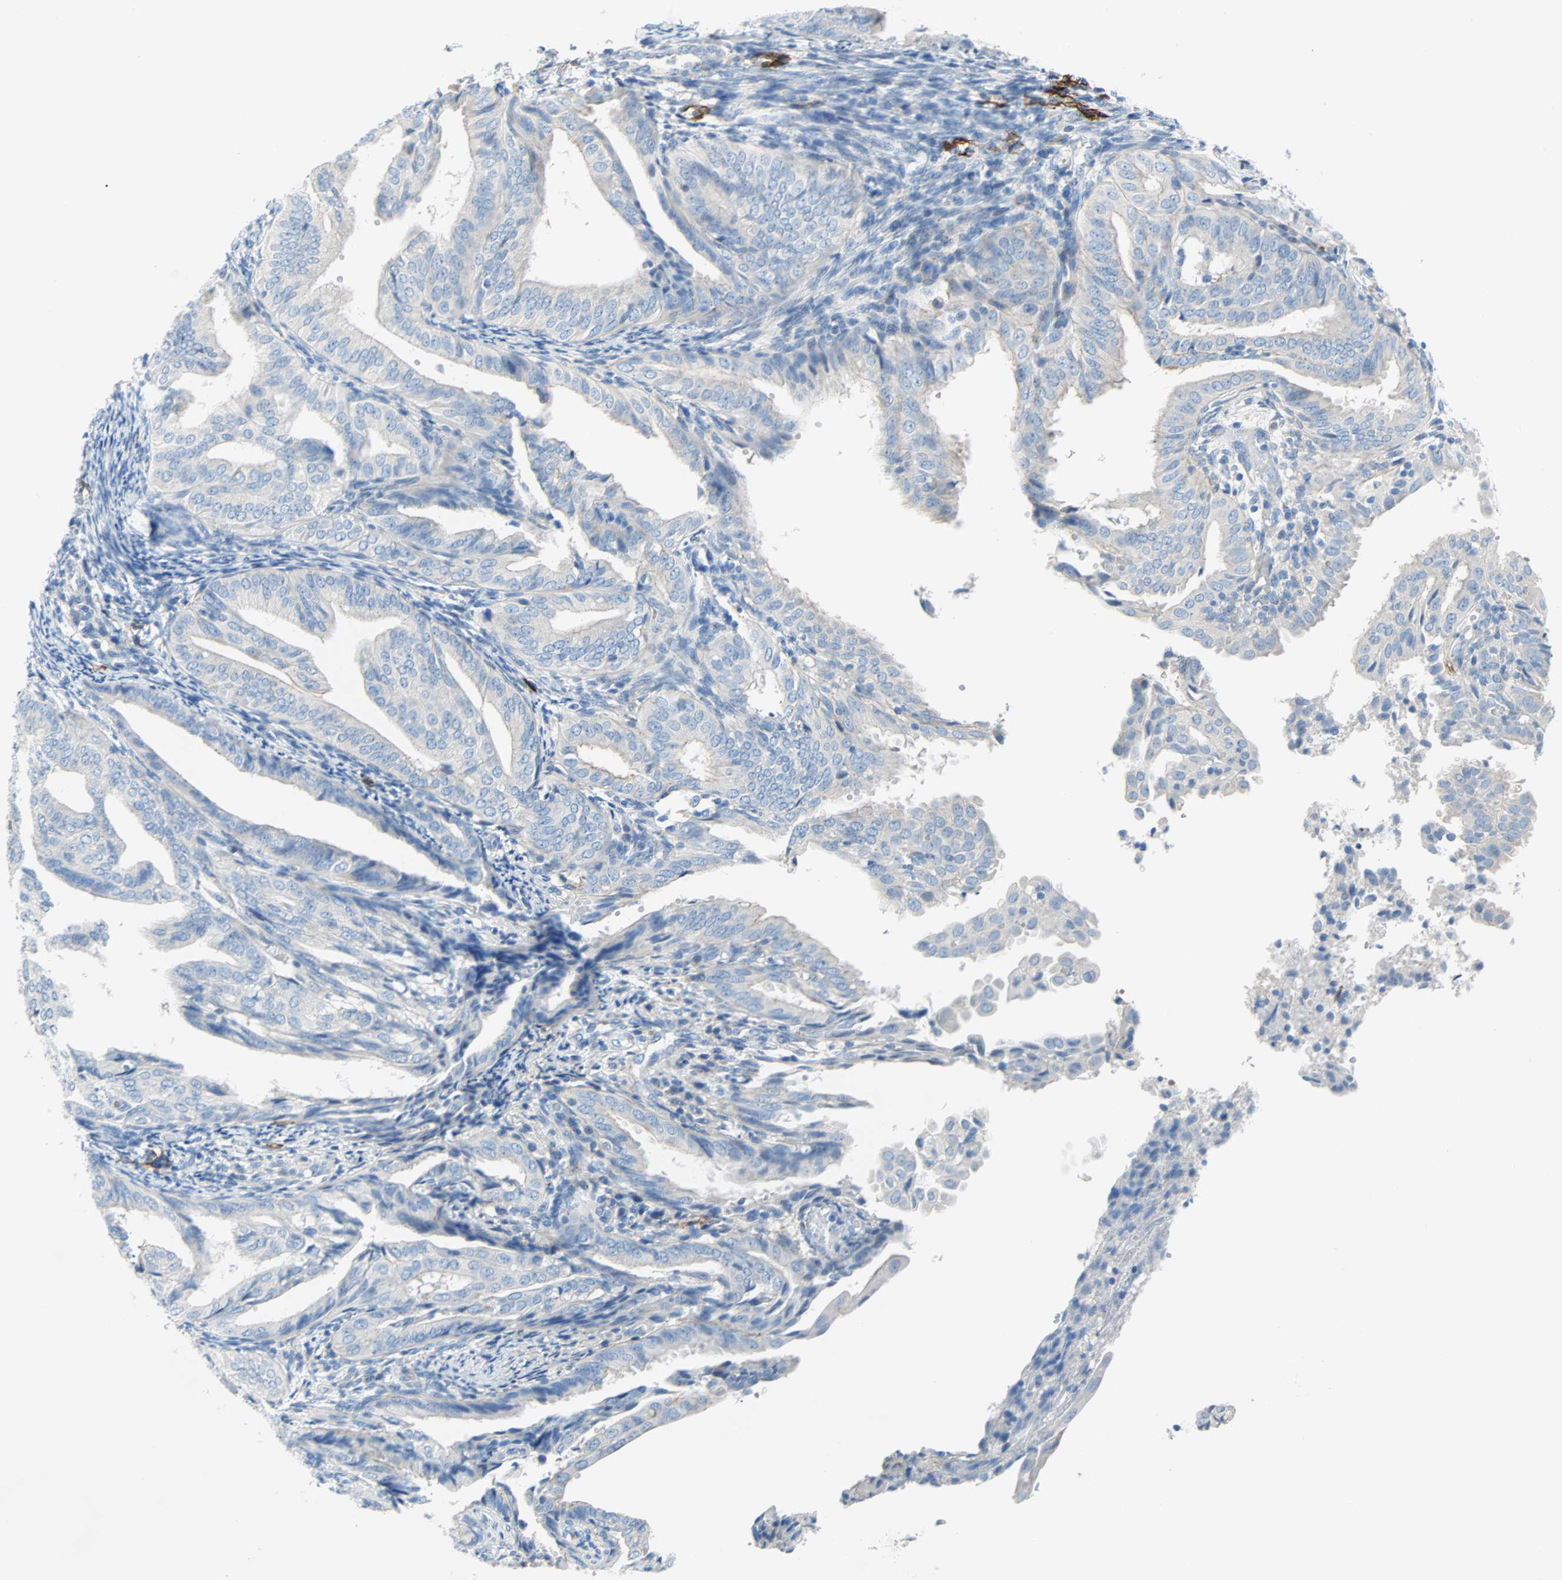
{"staining": {"intensity": "negative", "quantity": "none", "location": "none"}, "tissue": "endometrial cancer", "cell_type": "Tumor cells", "image_type": "cancer", "snomed": [{"axis": "morphology", "description": "Adenocarcinoma, NOS"}, {"axis": "topography", "description": "Endometrium"}], "caption": "This is an immunohistochemistry (IHC) histopathology image of endometrial cancer (adenocarcinoma). There is no expression in tumor cells.", "gene": "PDPN", "patient": {"sex": "female", "age": 58}}